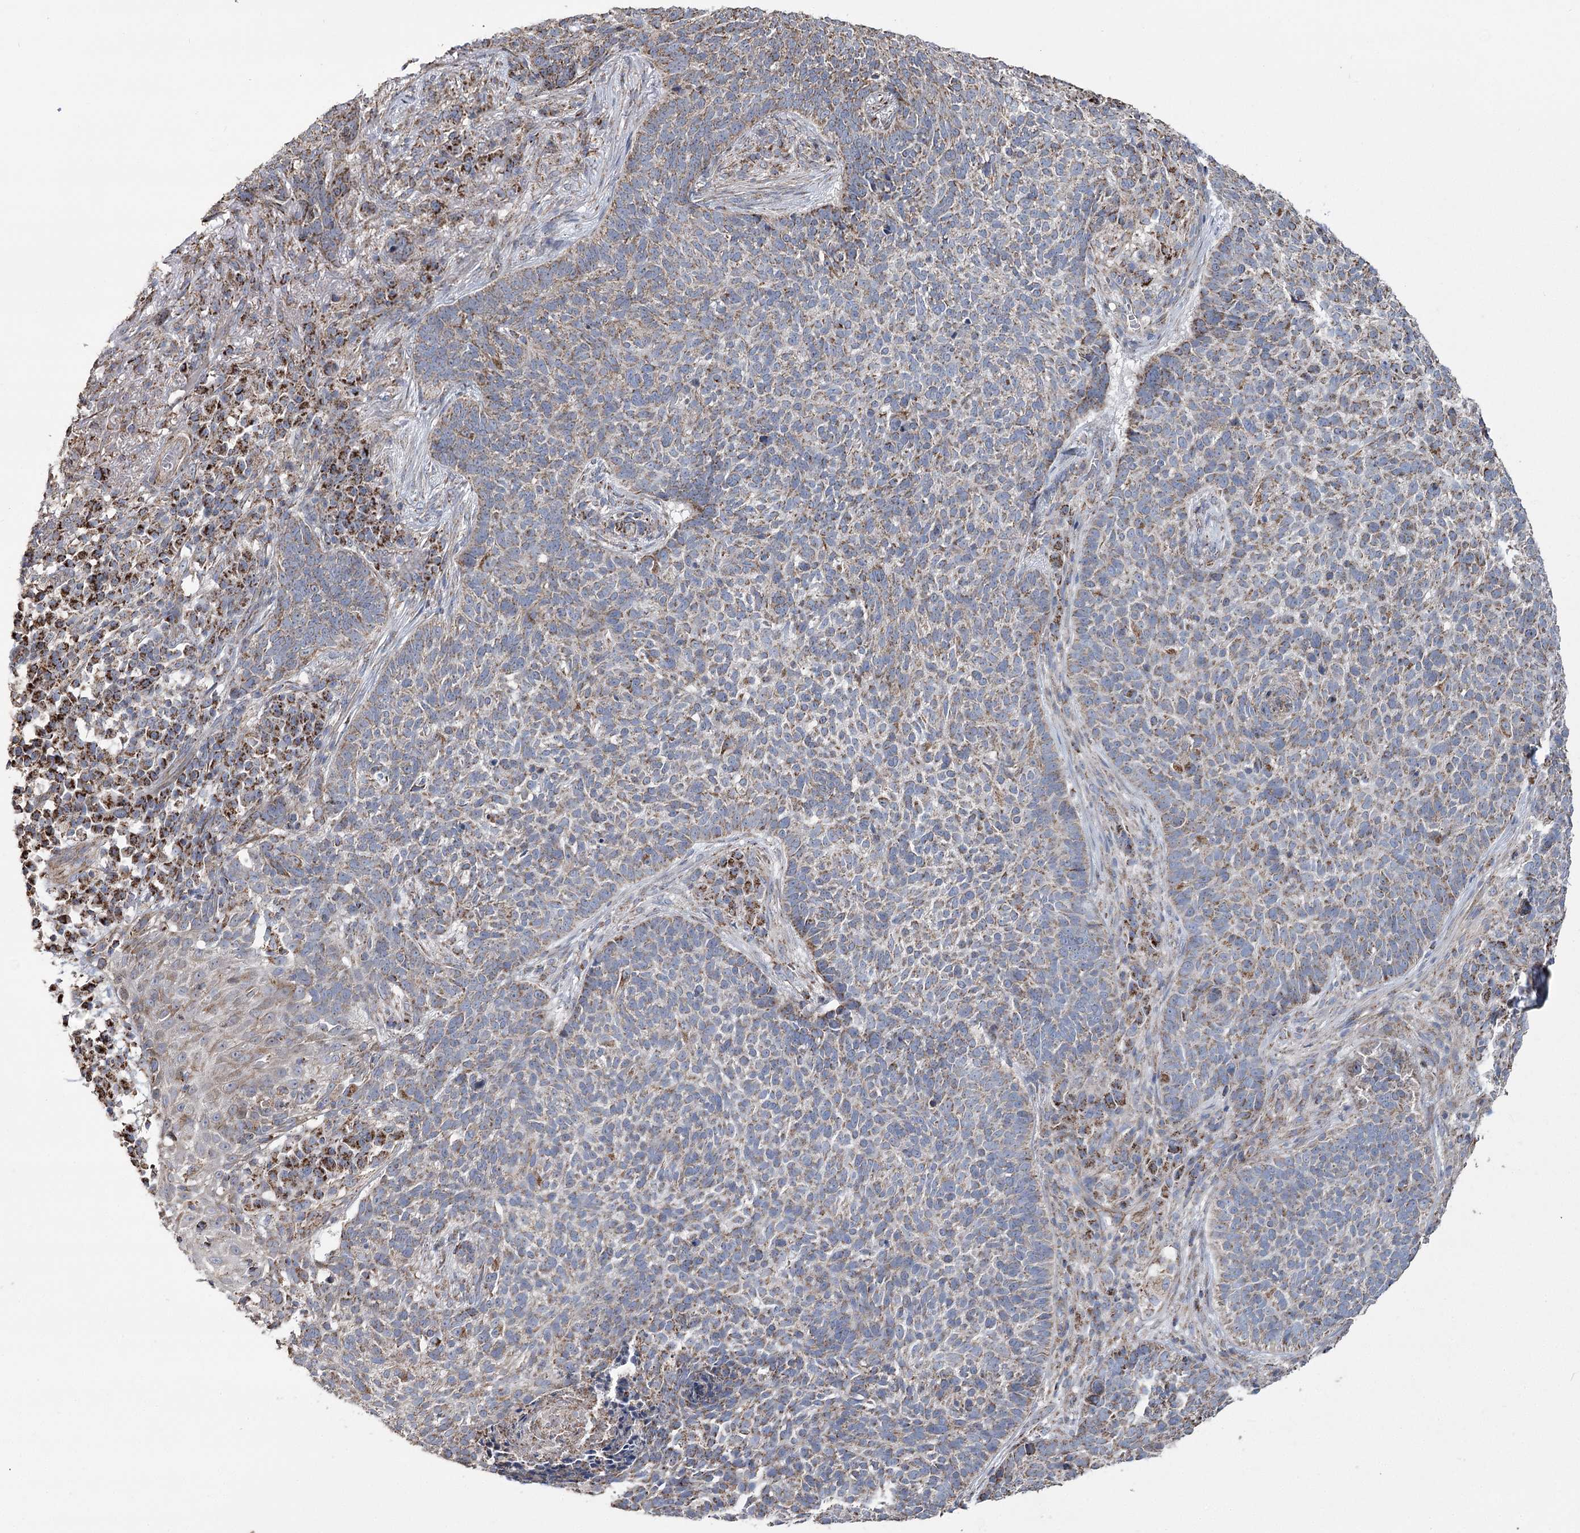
{"staining": {"intensity": "moderate", "quantity": "25%-75%", "location": "cytoplasmic/membranous"}, "tissue": "skin cancer", "cell_type": "Tumor cells", "image_type": "cancer", "snomed": [{"axis": "morphology", "description": "Basal cell carcinoma"}, {"axis": "topography", "description": "Skin"}], "caption": "This is a micrograph of immunohistochemistry (IHC) staining of skin cancer (basal cell carcinoma), which shows moderate expression in the cytoplasmic/membranous of tumor cells.", "gene": "RANBP3L", "patient": {"sex": "male", "age": 85}}